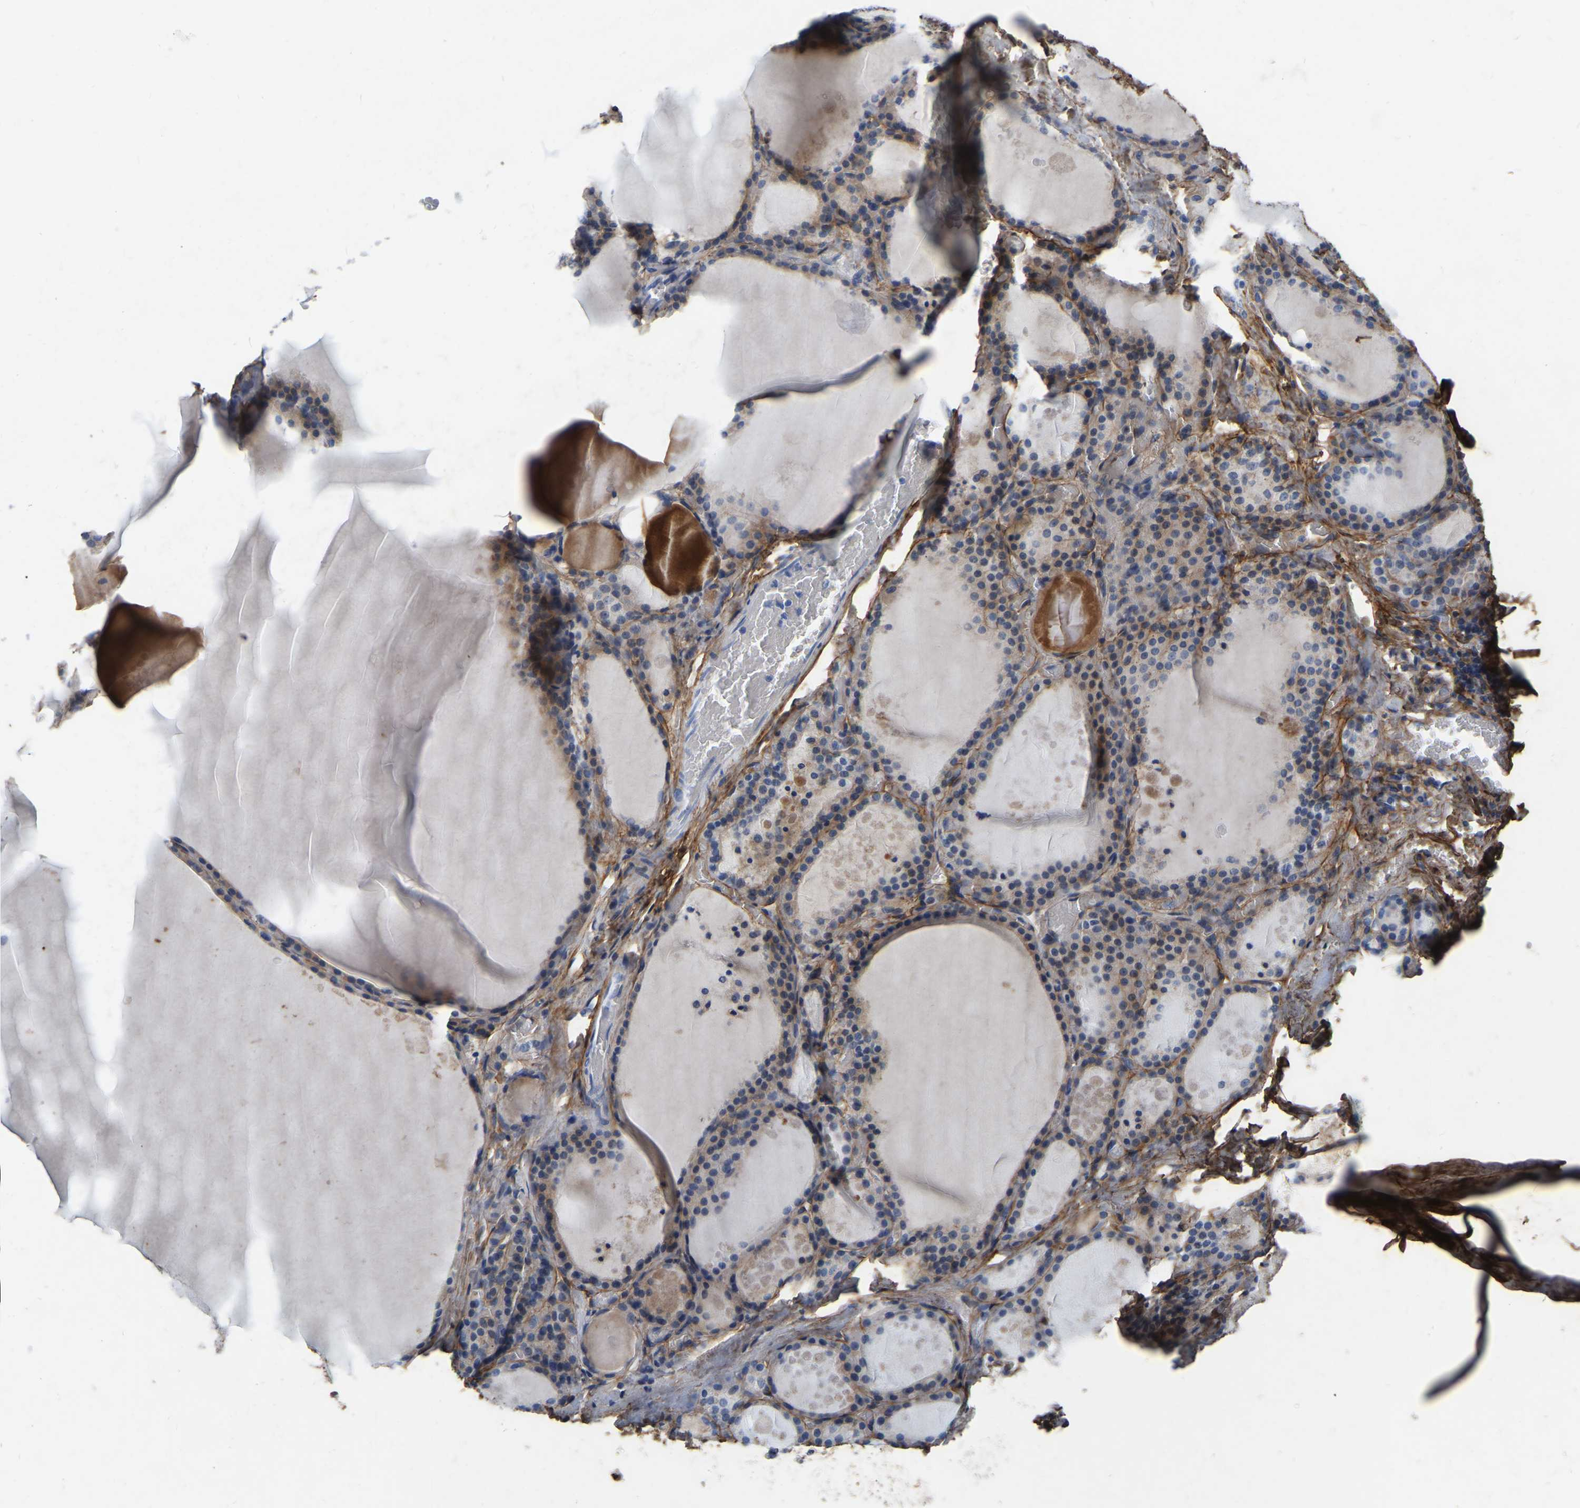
{"staining": {"intensity": "weak", "quantity": "25%-75%", "location": "cytoplasmic/membranous"}, "tissue": "thyroid gland", "cell_type": "Glandular cells", "image_type": "normal", "snomed": [{"axis": "morphology", "description": "Normal tissue, NOS"}, {"axis": "topography", "description": "Thyroid gland"}], "caption": "Benign thyroid gland displays weak cytoplasmic/membranous staining in approximately 25%-75% of glandular cells, visualized by immunohistochemistry. The staining is performed using DAB brown chromogen to label protein expression. The nuclei are counter-stained blue using hematoxylin.", "gene": "COL6A1", "patient": {"sex": "male", "age": 56}}